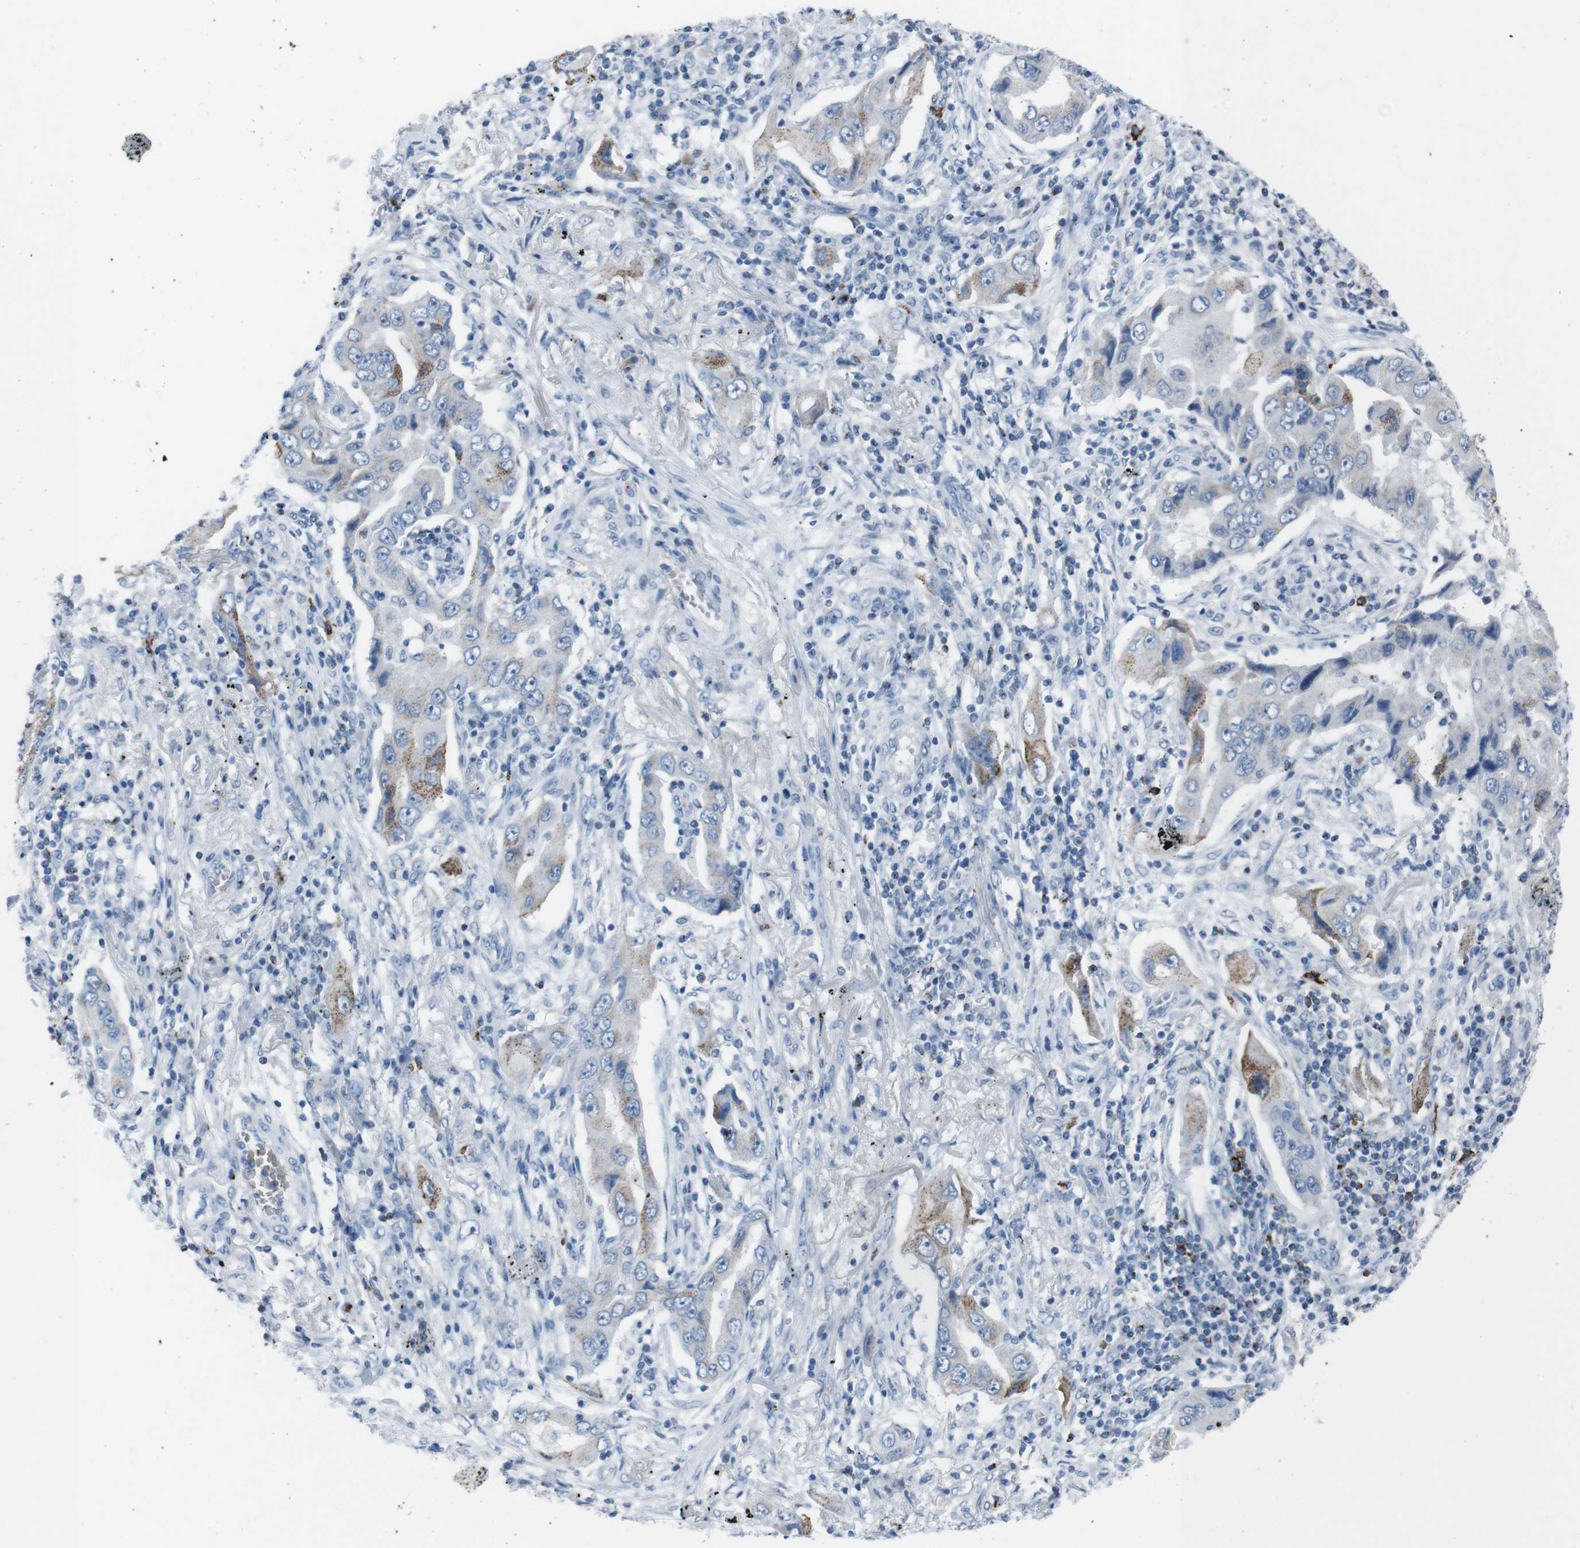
{"staining": {"intensity": "moderate", "quantity": "<25%", "location": "cytoplasmic/membranous"}, "tissue": "lung cancer", "cell_type": "Tumor cells", "image_type": "cancer", "snomed": [{"axis": "morphology", "description": "Adenocarcinoma, NOS"}, {"axis": "topography", "description": "Lung"}], "caption": "Immunohistochemical staining of lung adenocarcinoma exhibits moderate cytoplasmic/membranous protein staining in approximately <25% of tumor cells.", "gene": "ST6GAL1", "patient": {"sex": "female", "age": 65}}